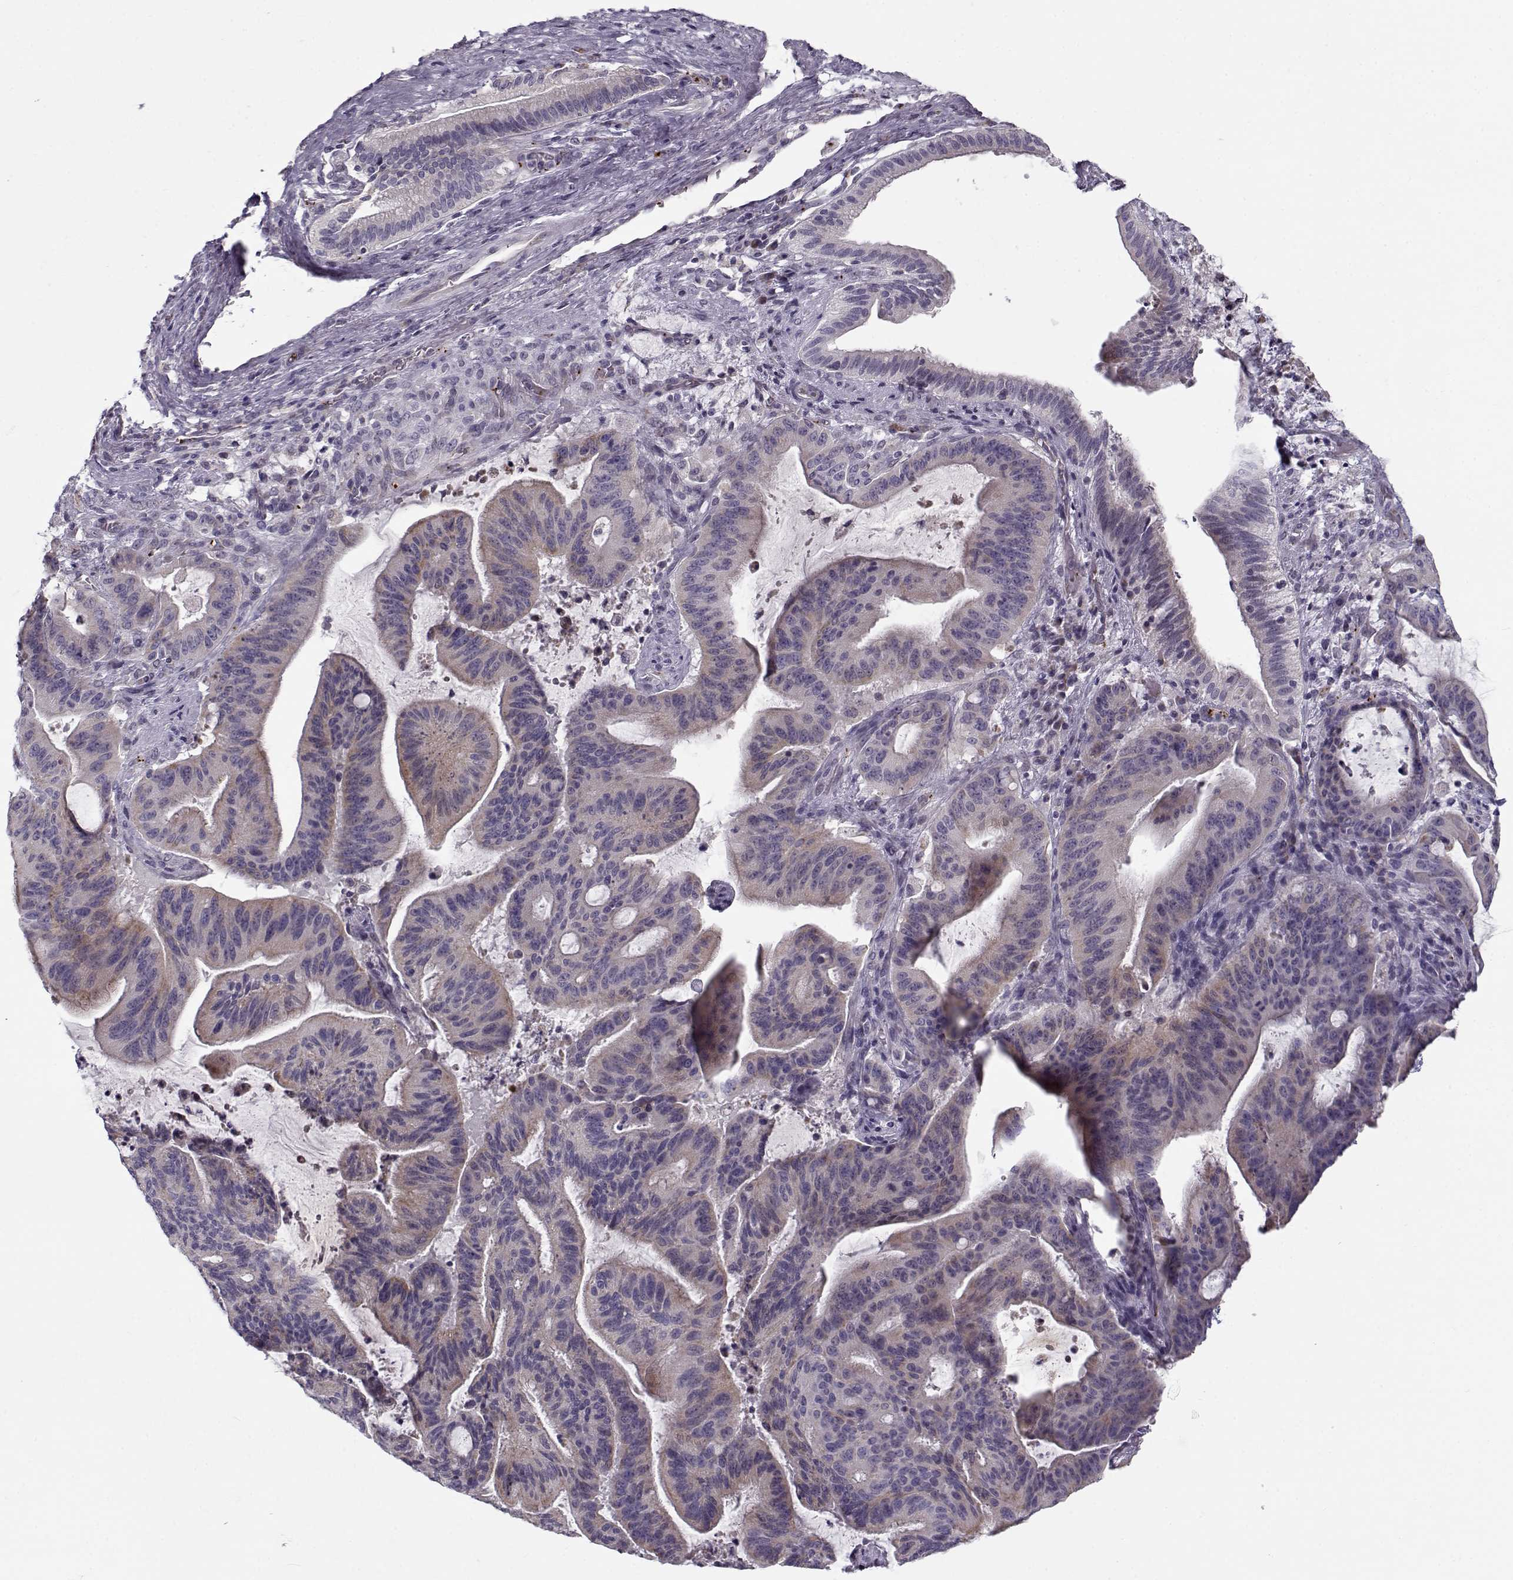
{"staining": {"intensity": "weak", "quantity": "<25%", "location": "cytoplasmic/membranous"}, "tissue": "liver cancer", "cell_type": "Tumor cells", "image_type": "cancer", "snomed": [{"axis": "morphology", "description": "Cholangiocarcinoma"}, {"axis": "topography", "description": "Liver"}], "caption": "A photomicrograph of liver cholangiocarcinoma stained for a protein reveals no brown staining in tumor cells.", "gene": "KLF17", "patient": {"sex": "female", "age": 73}}